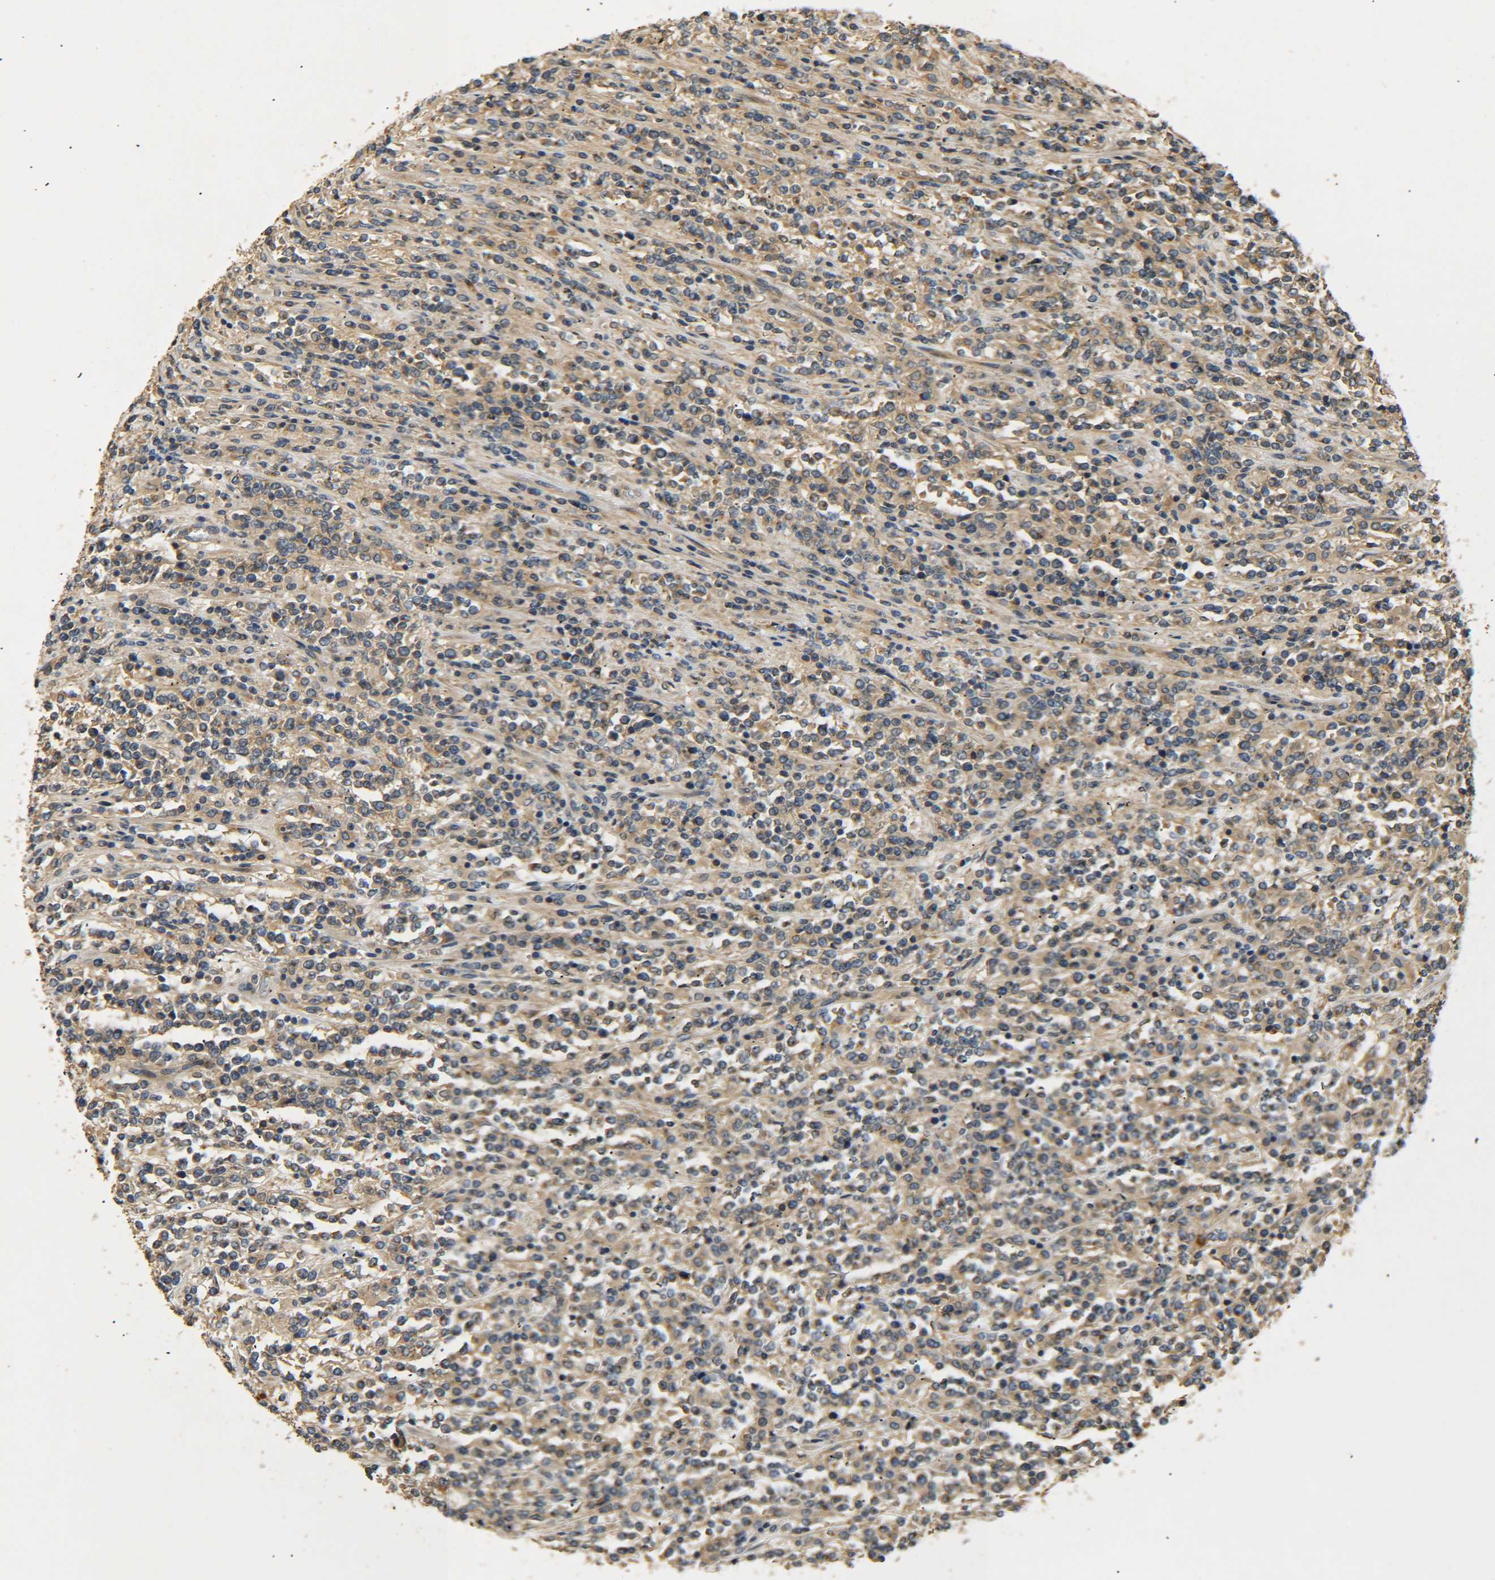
{"staining": {"intensity": "weak", "quantity": ">75%", "location": "cytoplasmic/membranous"}, "tissue": "lymphoma", "cell_type": "Tumor cells", "image_type": "cancer", "snomed": [{"axis": "morphology", "description": "Malignant lymphoma, non-Hodgkin's type, High grade"}, {"axis": "topography", "description": "Soft tissue"}], "caption": "Protein expression analysis of human lymphoma reveals weak cytoplasmic/membranous staining in approximately >75% of tumor cells.", "gene": "LRCH3", "patient": {"sex": "male", "age": 18}}